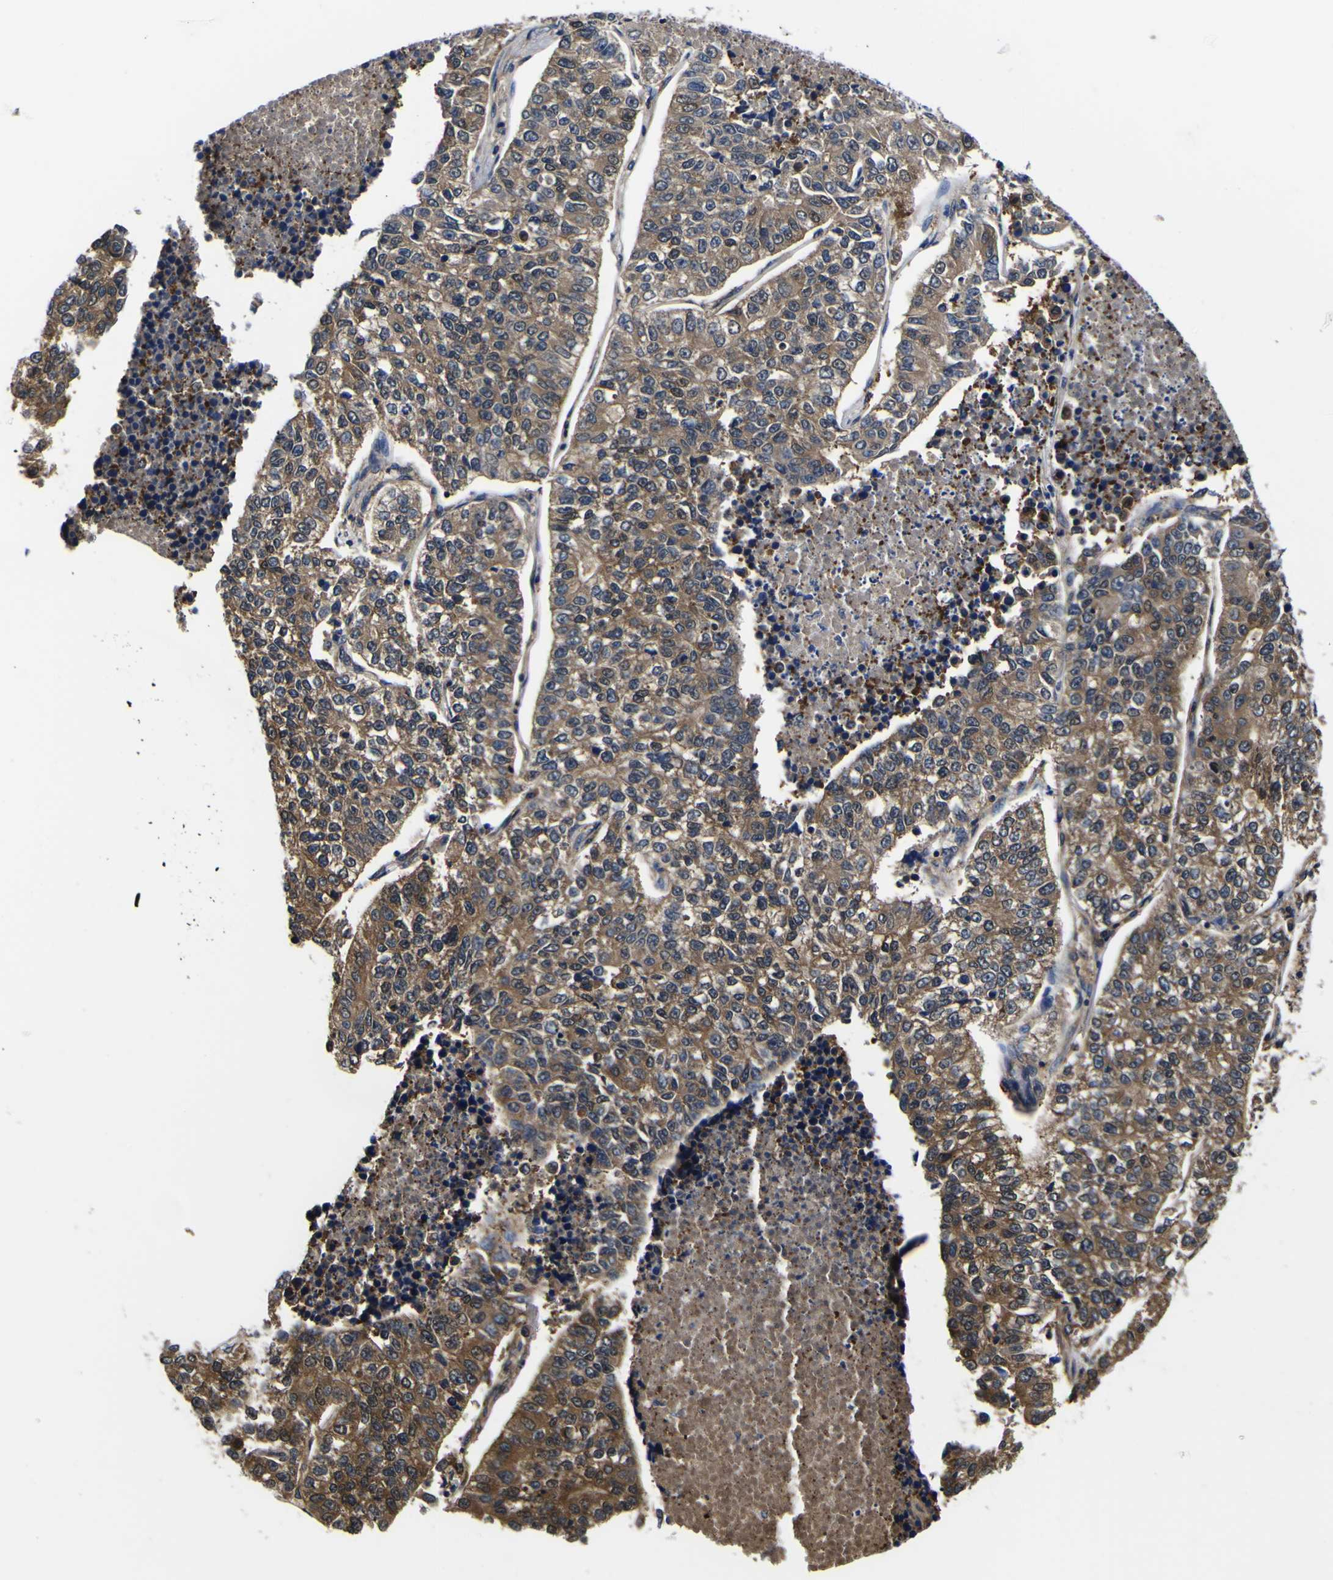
{"staining": {"intensity": "moderate", "quantity": ">75%", "location": "cytoplasmic/membranous,nuclear"}, "tissue": "lung cancer", "cell_type": "Tumor cells", "image_type": "cancer", "snomed": [{"axis": "morphology", "description": "Adenocarcinoma, NOS"}, {"axis": "topography", "description": "Lung"}], "caption": "Protein staining reveals moderate cytoplasmic/membranous and nuclear staining in approximately >75% of tumor cells in lung cancer.", "gene": "FAM110B", "patient": {"sex": "male", "age": 49}}